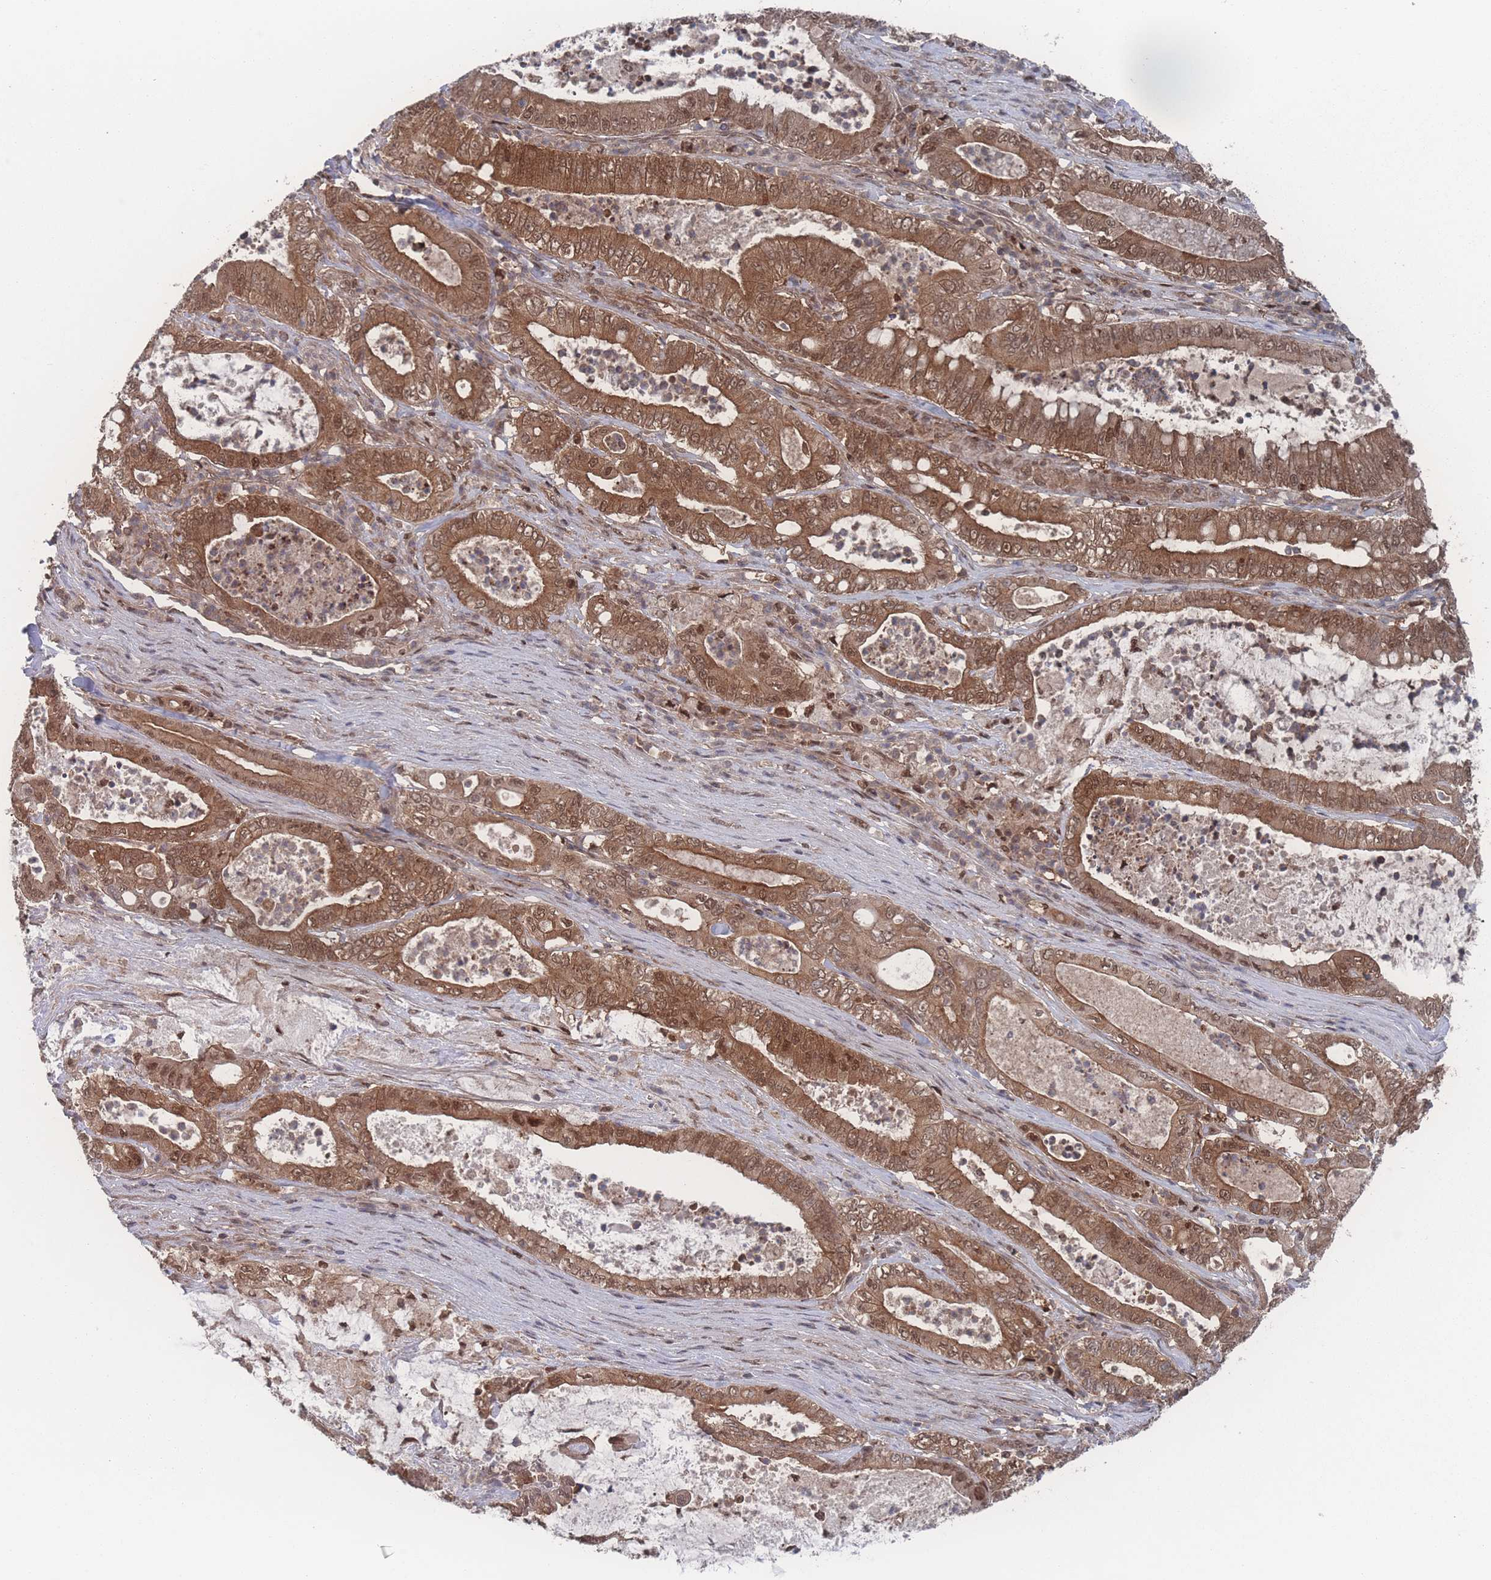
{"staining": {"intensity": "moderate", "quantity": ">75%", "location": "cytoplasmic/membranous,nuclear"}, "tissue": "pancreatic cancer", "cell_type": "Tumor cells", "image_type": "cancer", "snomed": [{"axis": "morphology", "description": "Adenocarcinoma, NOS"}, {"axis": "topography", "description": "Pancreas"}], "caption": "High-power microscopy captured an immunohistochemistry image of pancreatic cancer, revealing moderate cytoplasmic/membranous and nuclear expression in about >75% of tumor cells.", "gene": "PSMA1", "patient": {"sex": "male", "age": 71}}